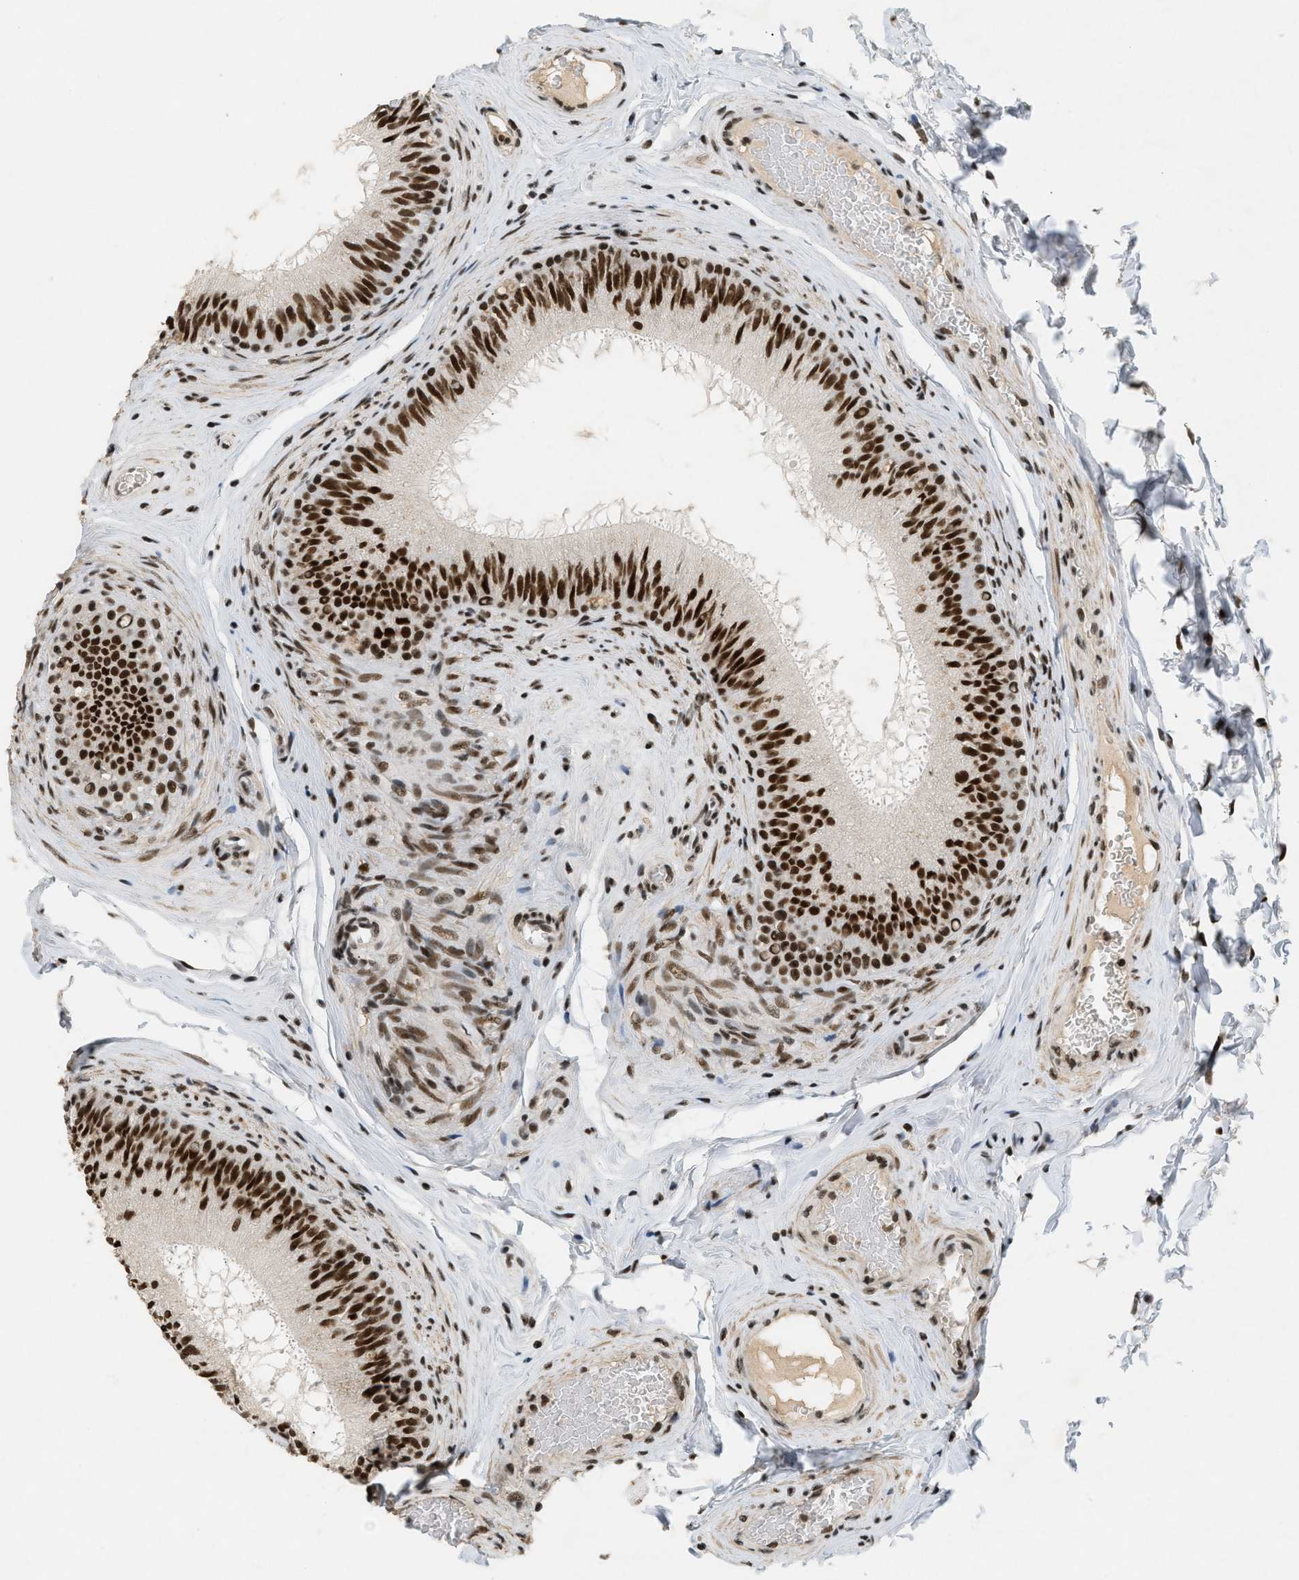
{"staining": {"intensity": "strong", "quantity": ">75%", "location": "nuclear"}, "tissue": "epididymis", "cell_type": "Glandular cells", "image_type": "normal", "snomed": [{"axis": "morphology", "description": "Normal tissue, NOS"}, {"axis": "topography", "description": "Testis"}, {"axis": "topography", "description": "Epididymis"}], "caption": "A micrograph of epididymis stained for a protein exhibits strong nuclear brown staining in glandular cells. Using DAB (brown) and hematoxylin (blue) stains, captured at high magnification using brightfield microscopy.", "gene": "SMARCB1", "patient": {"sex": "male", "age": 36}}